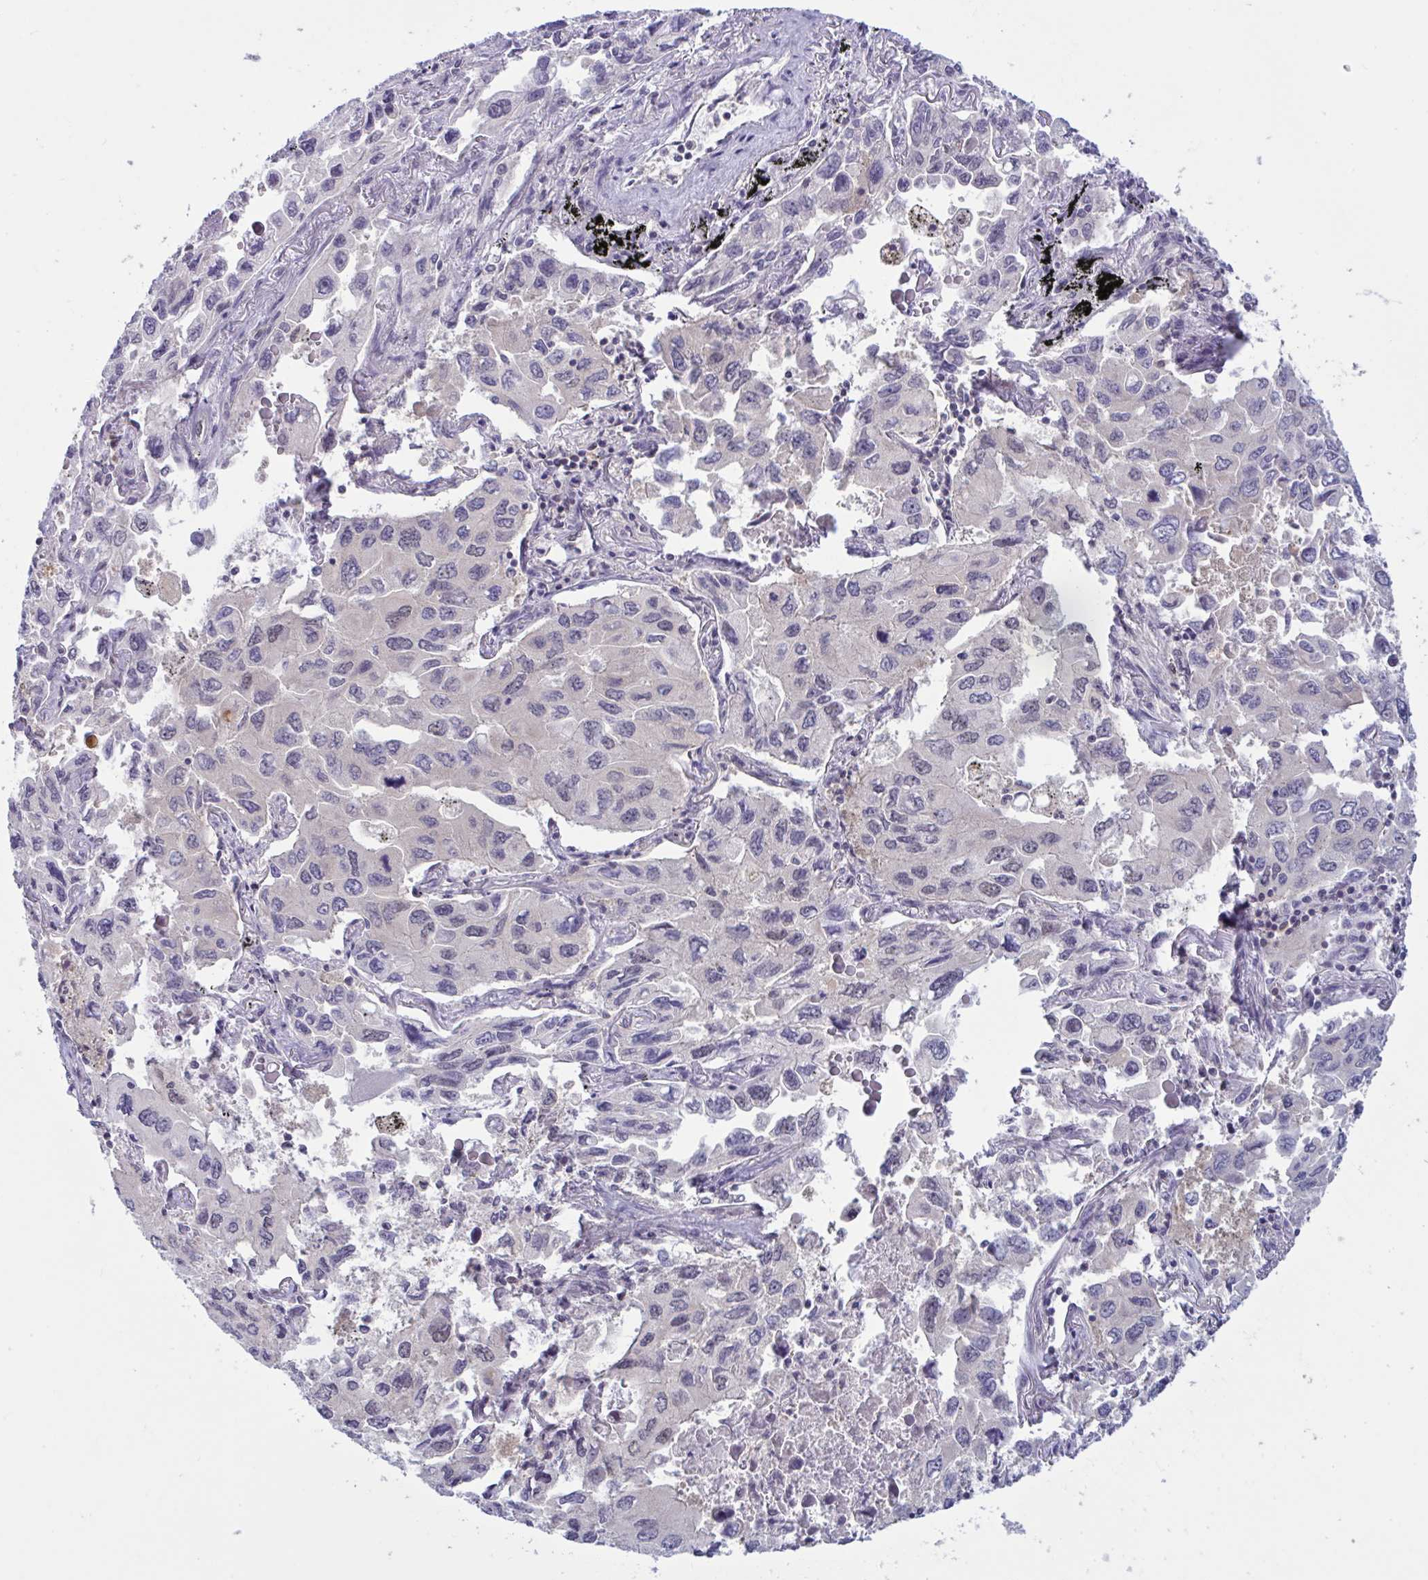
{"staining": {"intensity": "negative", "quantity": "none", "location": "none"}, "tissue": "lung cancer", "cell_type": "Tumor cells", "image_type": "cancer", "snomed": [{"axis": "morphology", "description": "Adenocarcinoma, NOS"}, {"axis": "topography", "description": "Lung"}], "caption": "This is an IHC histopathology image of adenocarcinoma (lung). There is no positivity in tumor cells.", "gene": "TSN", "patient": {"sex": "male", "age": 64}}